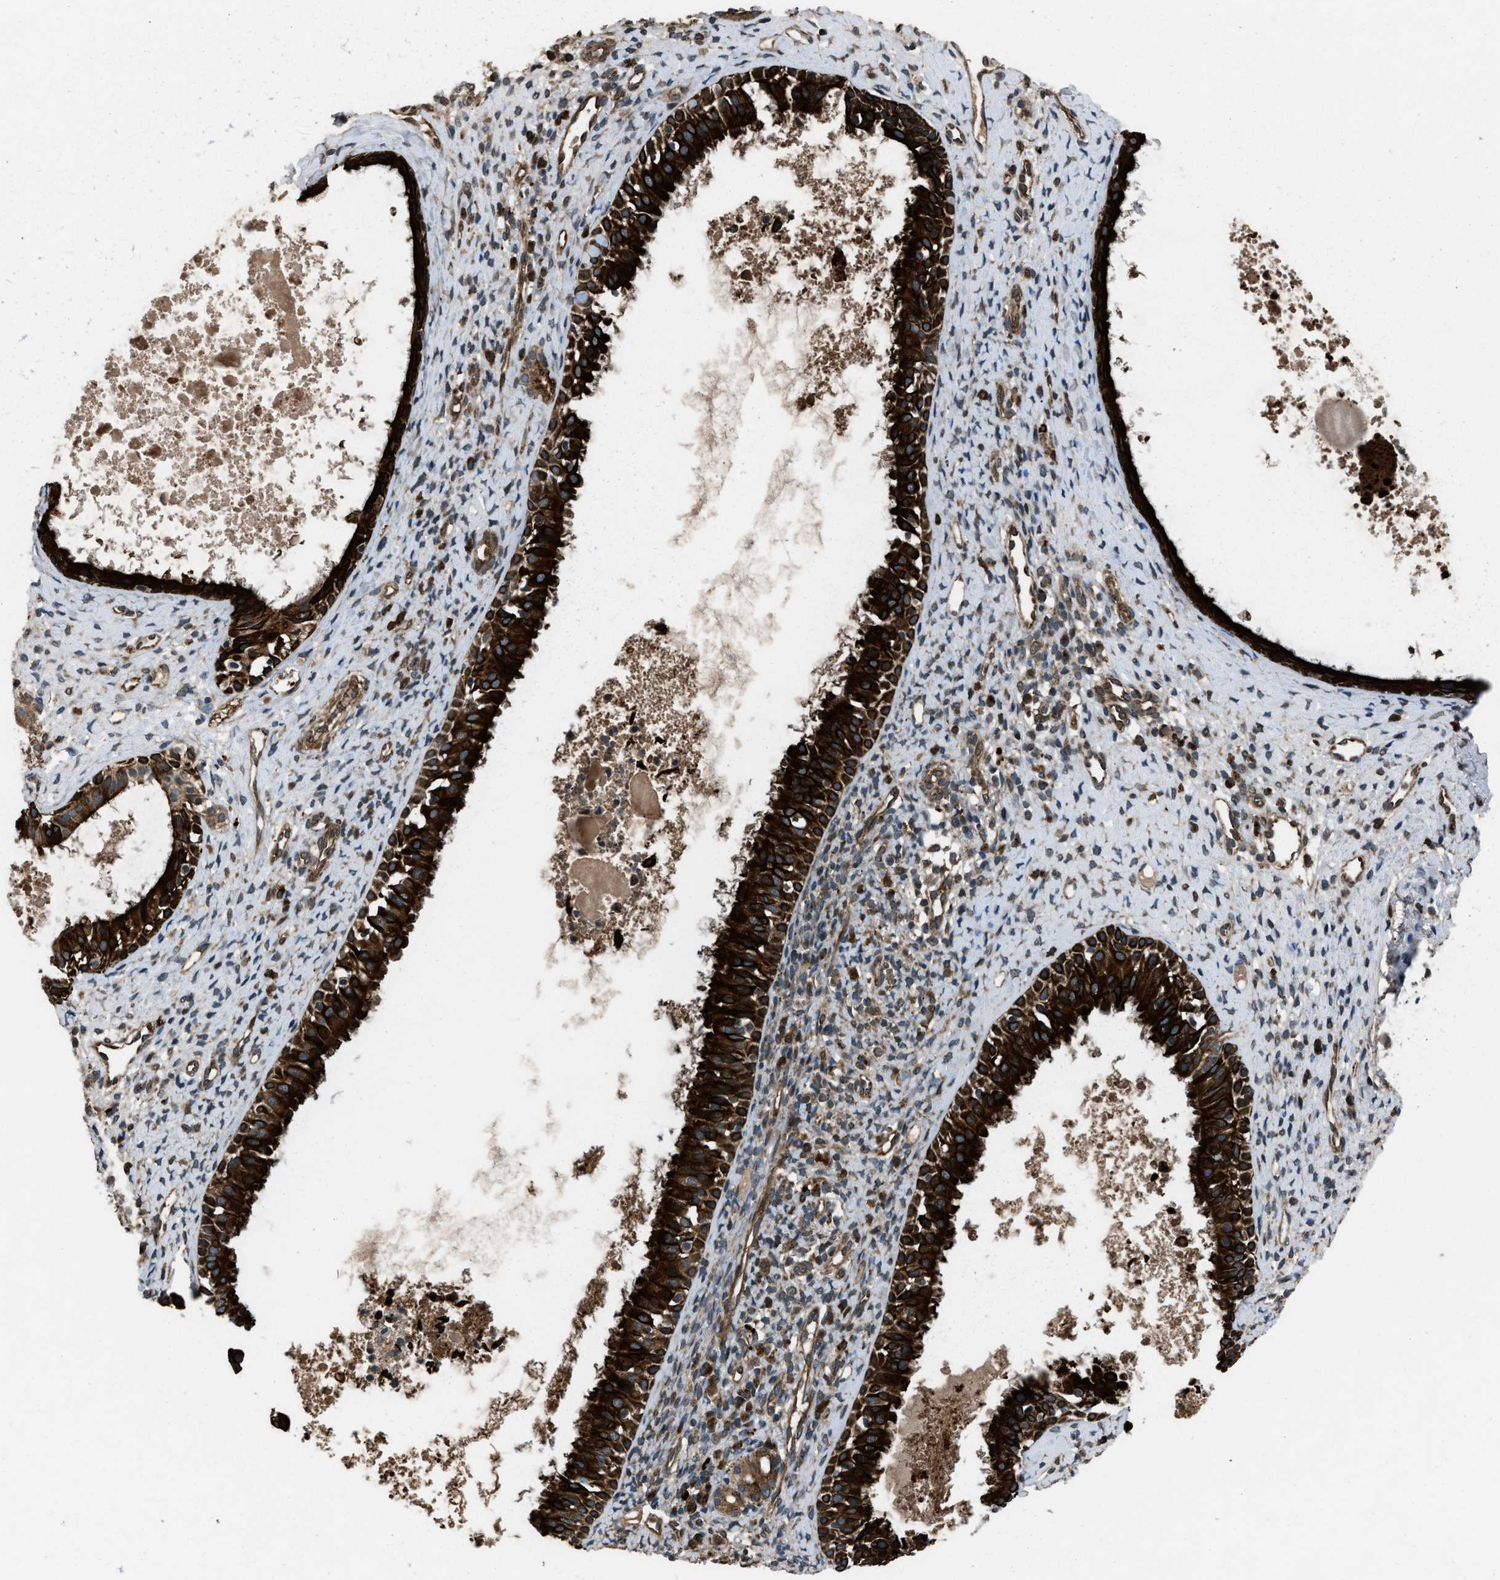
{"staining": {"intensity": "strong", "quantity": ">75%", "location": "cytoplasmic/membranous"}, "tissue": "nasopharynx", "cell_type": "Respiratory epithelial cells", "image_type": "normal", "snomed": [{"axis": "morphology", "description": "Normal tissue, NOS"}, {"axis": "topography", "description": "Nasopharynx"}], "caption": "IHC photomicrograph of unremarkable nasopharynx: nasopharynx stained using immunohistochemistry reveals high levels of strong protein expression localized specifically in the cytoplasmic/membranous of respiratory epithelial cells, appearing as a cytoplasmic/membranous brown color.", "gene": "IRAK4", "patient": {"sex": "male", "age": 22}}